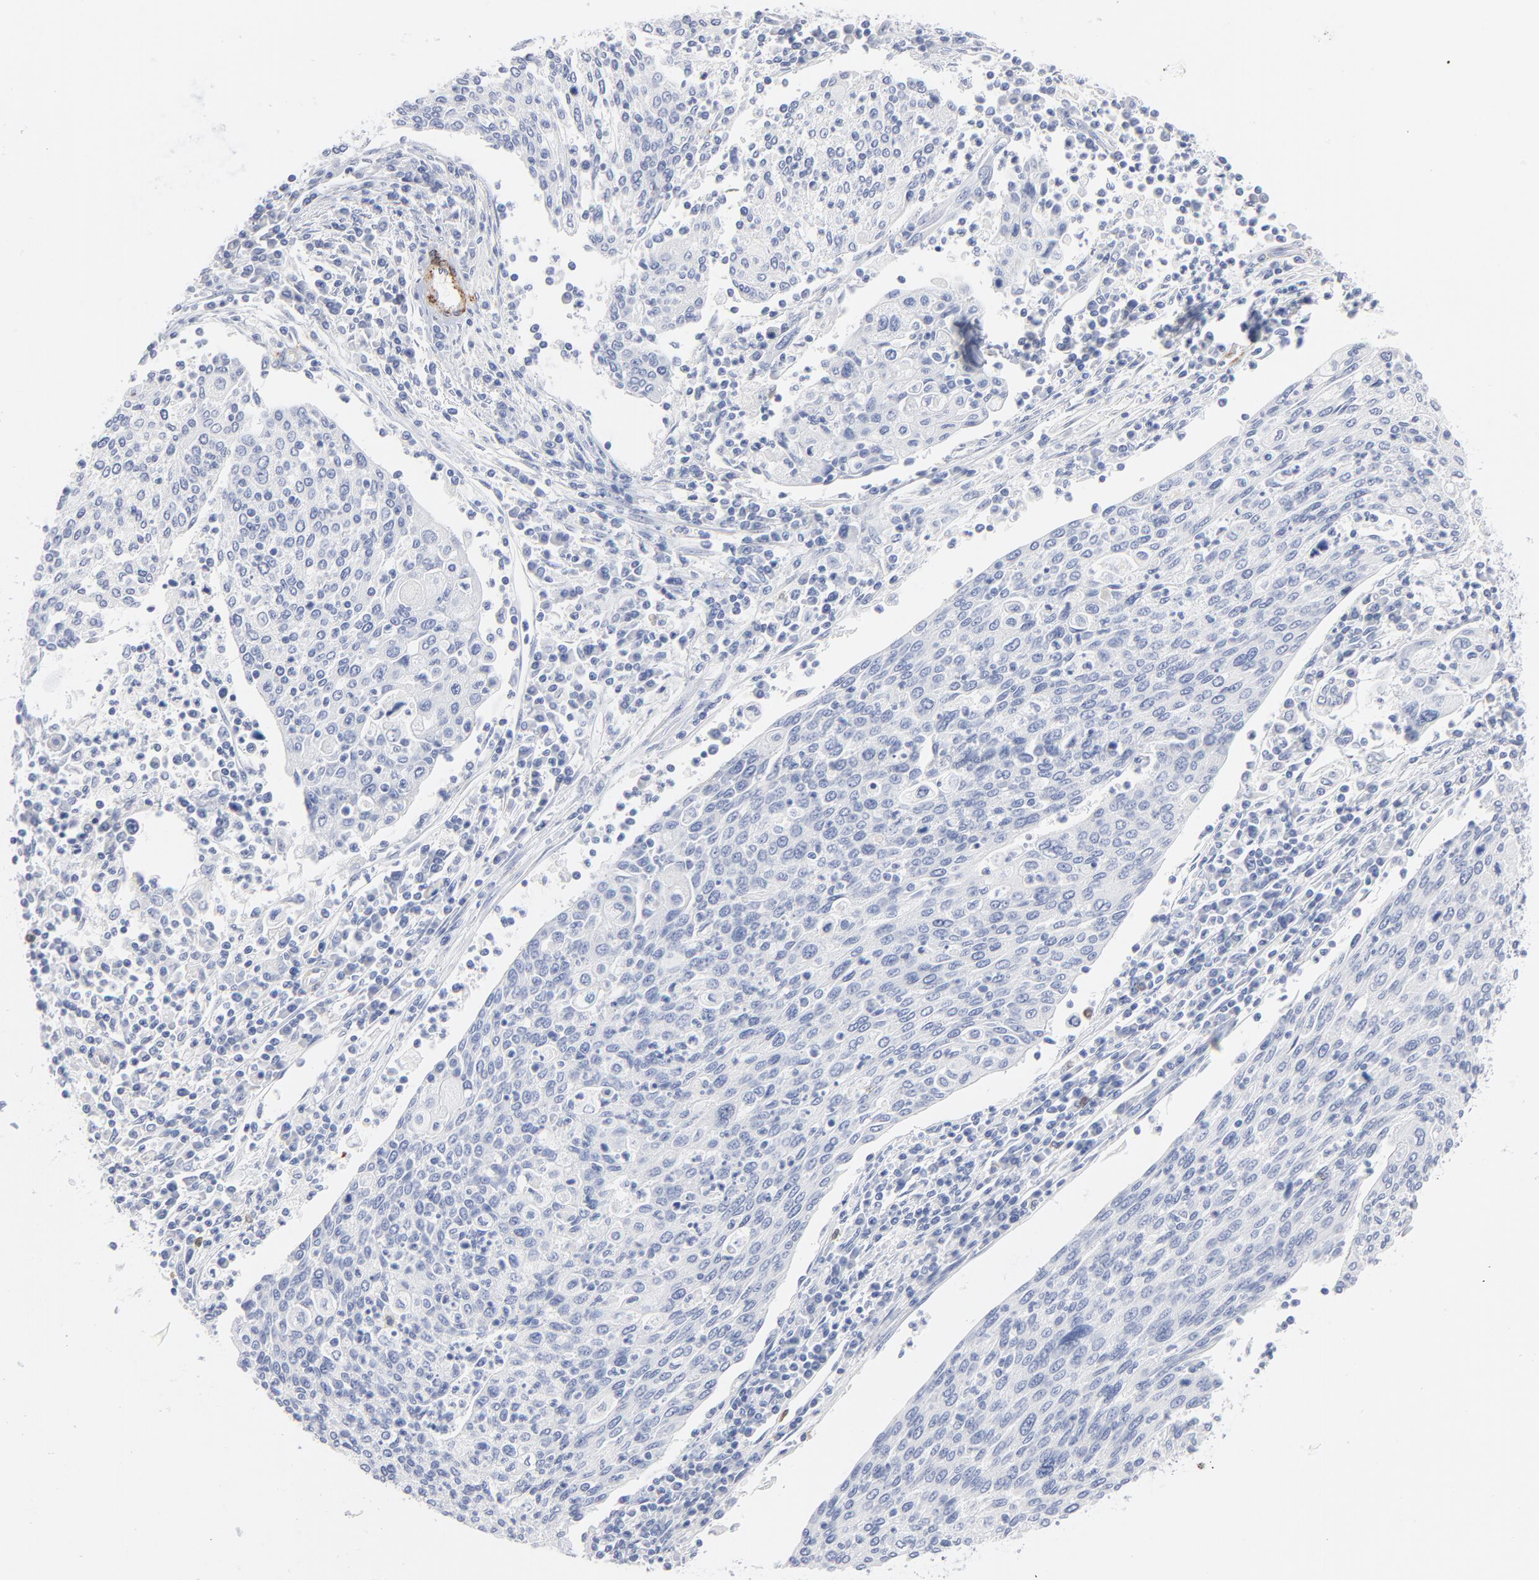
{"staining": {"intensity": "negative", "quantity": "none", "location": "none"}, "tissue": "cervical cancer", "cell_type": "Tumor cells", "image_type": "cancer", "snomed": [{"axis": "morphology", "description": "Squamous cell carcinoma, NOS"}, {"axis": "topography", "description": "Cervix"}], "caption": "Immunohistochemistry image of cervical cancer (squamous cell carcinoma) stained for a protein (brown), which reveals no expression in tumor cells. (IHC, brightfield microscopy, high magnification).", "gene": "AGTR1", "patient": {"sex": "female", "age": 40}}